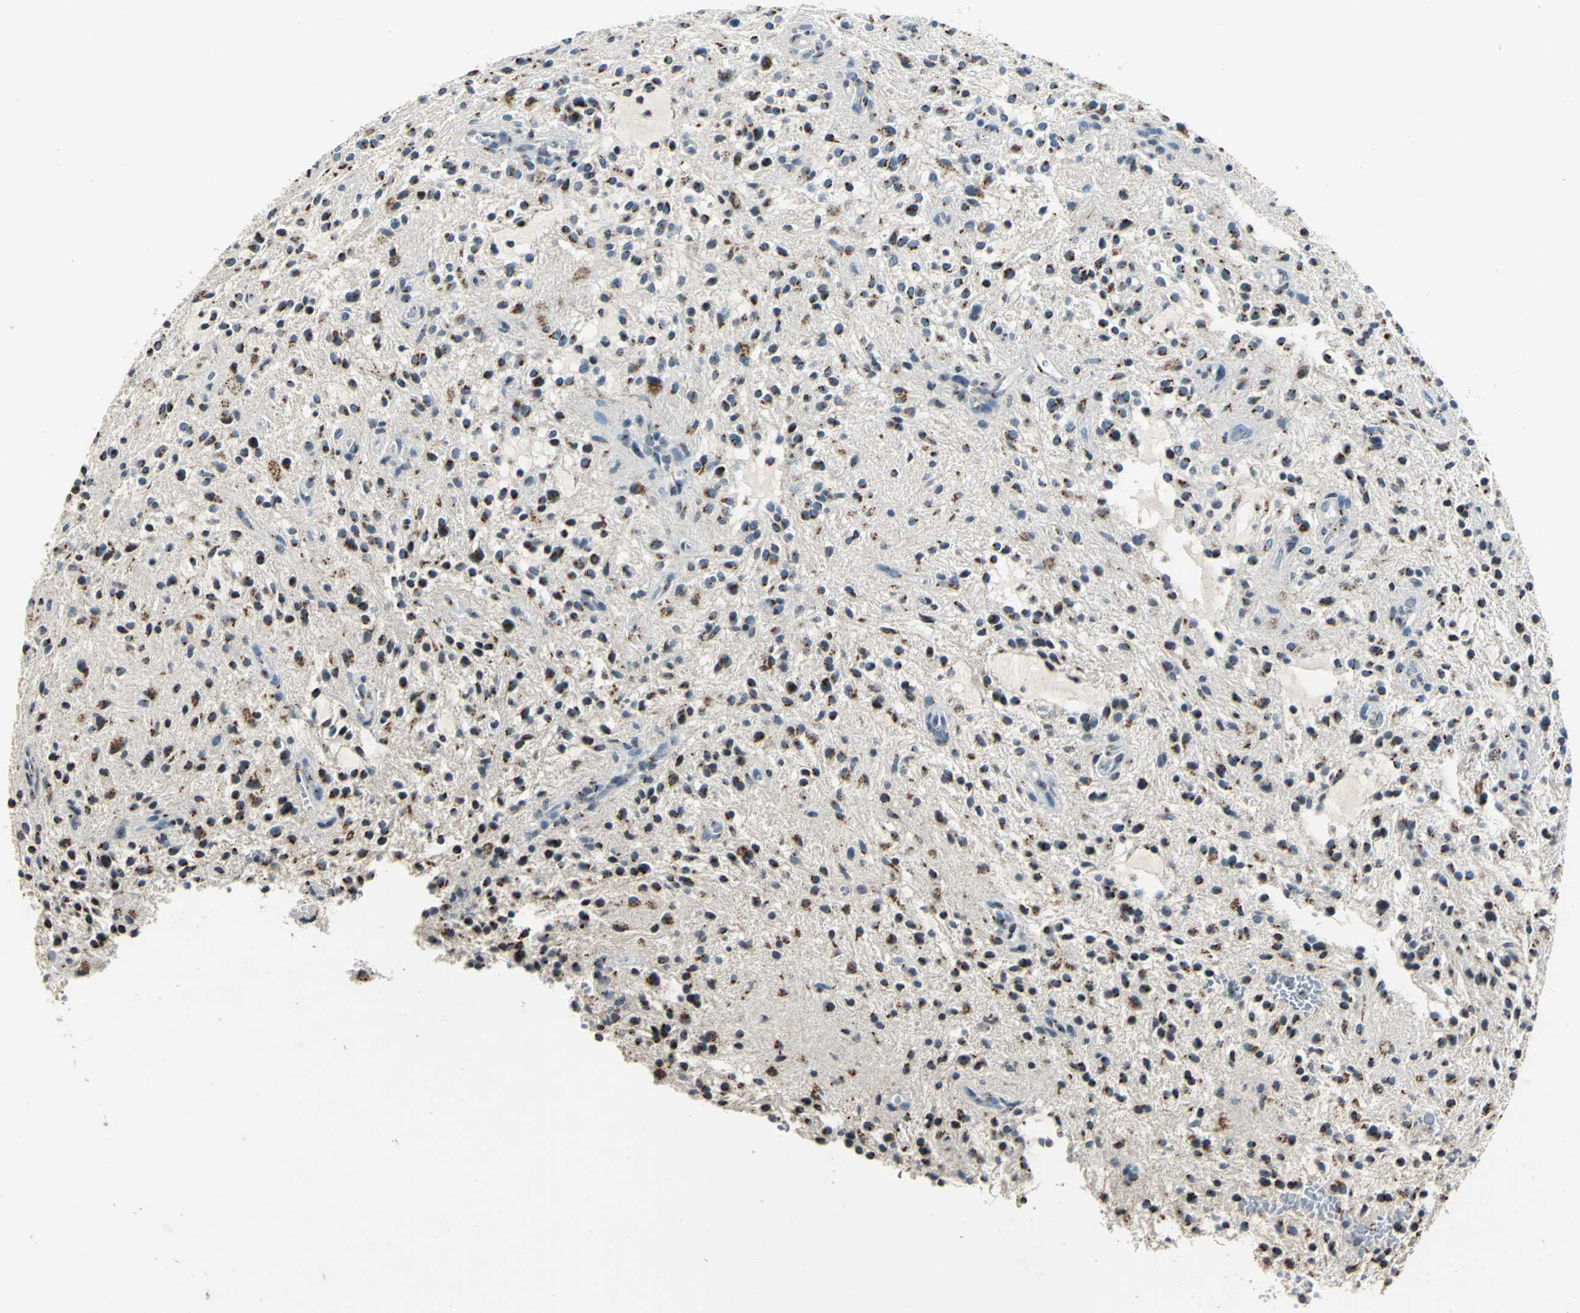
{"staining": {"intensity": "strong", "quantity": ">75%", "location": "cytoplasmic/membranous"}, "tissue": "glioma", "cell_type": "Tumor cells", "image_type": "cancer", "snomed": [{"axis": "morphology", "description": "Glioma, malignant, NOS"}, {"axis": "topography", "description": "Cerebellum"}], "caption": "Strong cytoplasmic/membranous protein staining is appreciated in approximately >75% of tumor cells in malignant glioma. Ihc stains the protein in brown and the nuclei are stained blue.", "gene": "TMEM115", "patient": {"sex": "female", "age": 10}}